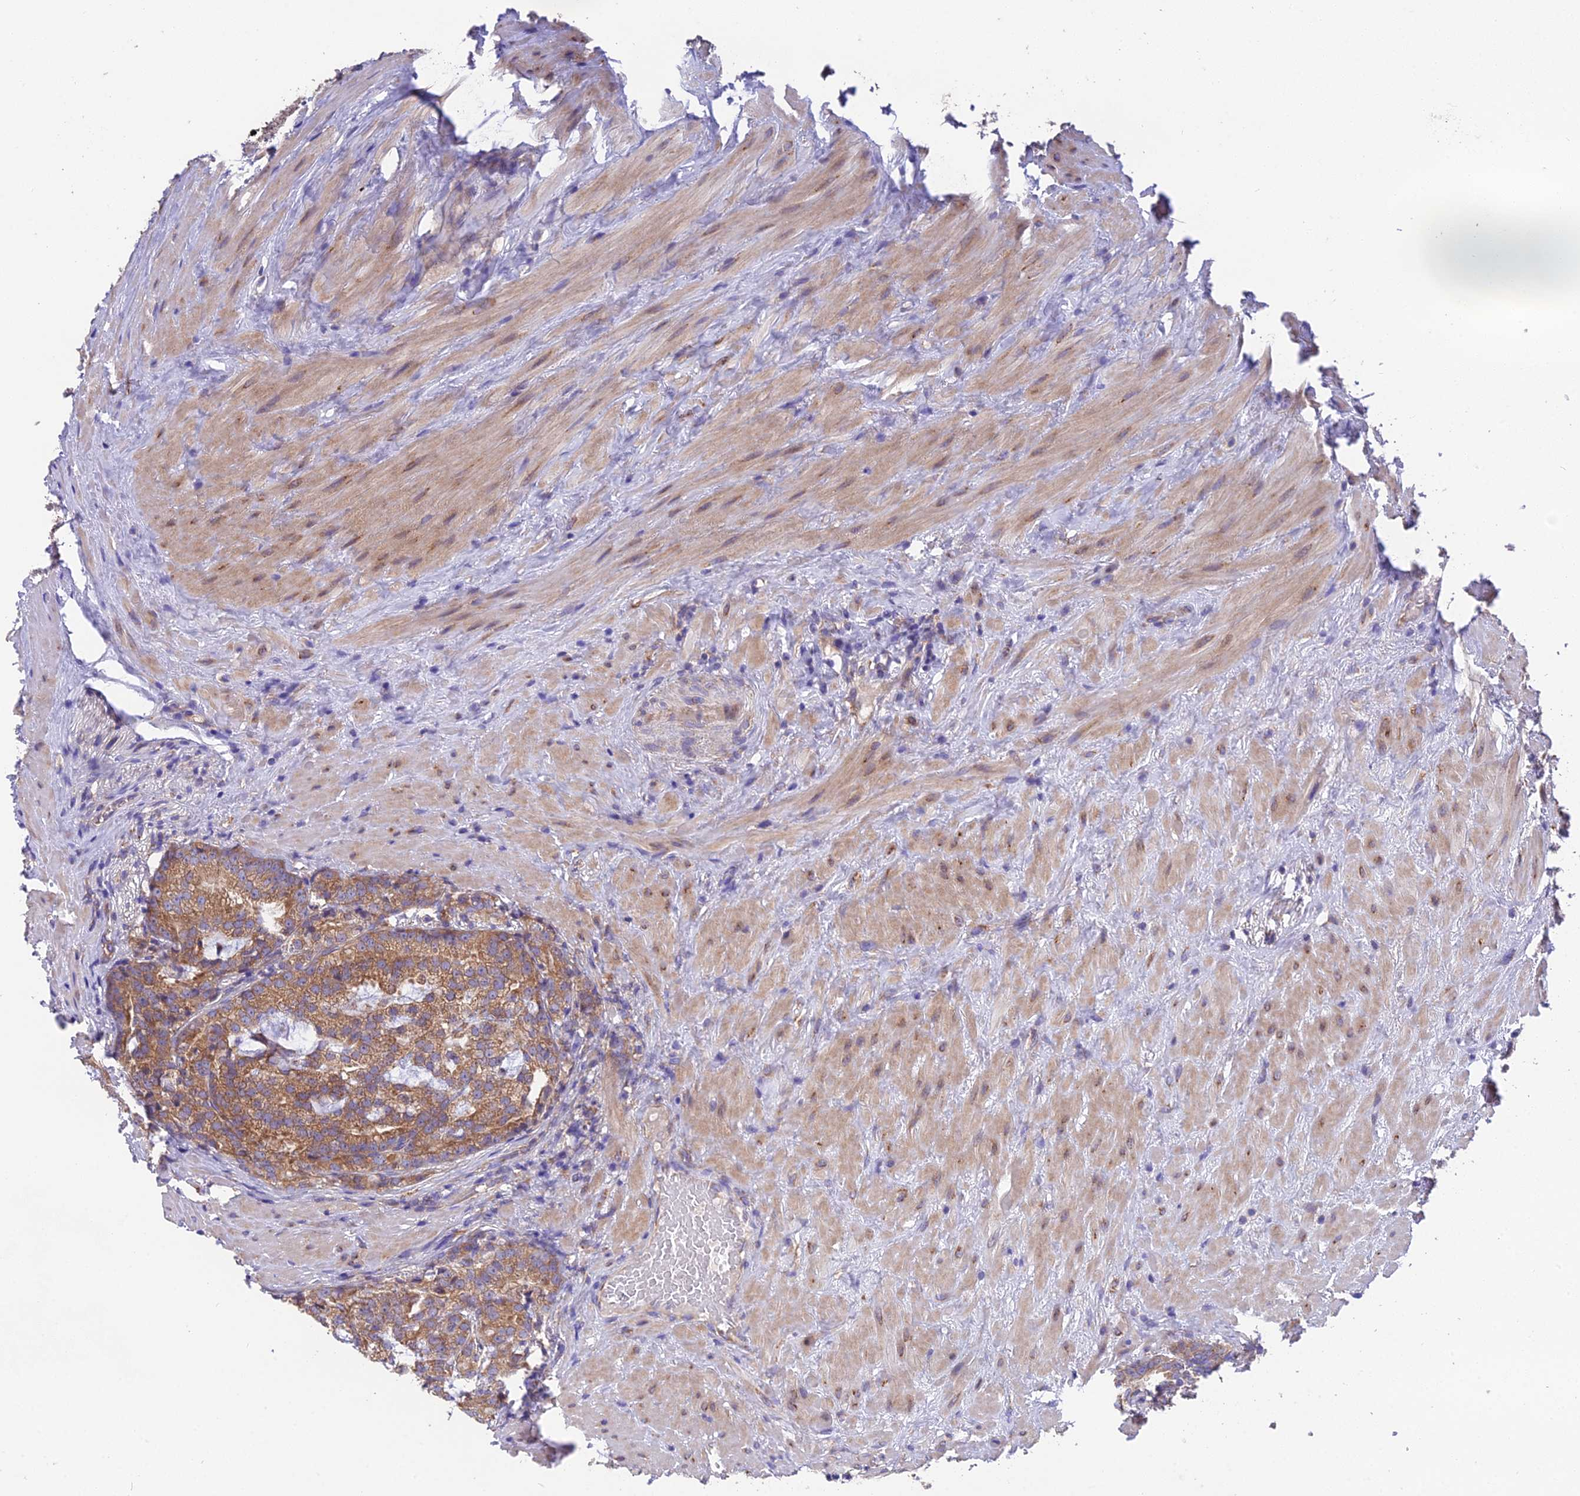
{"staining": {"intensity": "moderate", "quantity": ">75%", "location": "cytoplasmic/membranous"}, "tissue": "prostate cancer", "cell_type": "Tumor cells", "image_type": "cancer", "snomed": [{"axis": "morphology", "description": "Adenocarcinoma, High grade"}, {"axis": "topography", "description": "Prostate"}], "caption": "A photomicrograph of prostate cancer stained for a protein reveals moderate cytoplasmic/membranous brown staining in tumor cells.", "gene": "BLOC1S4", "patient": {"sex": "male", "age": 69}}